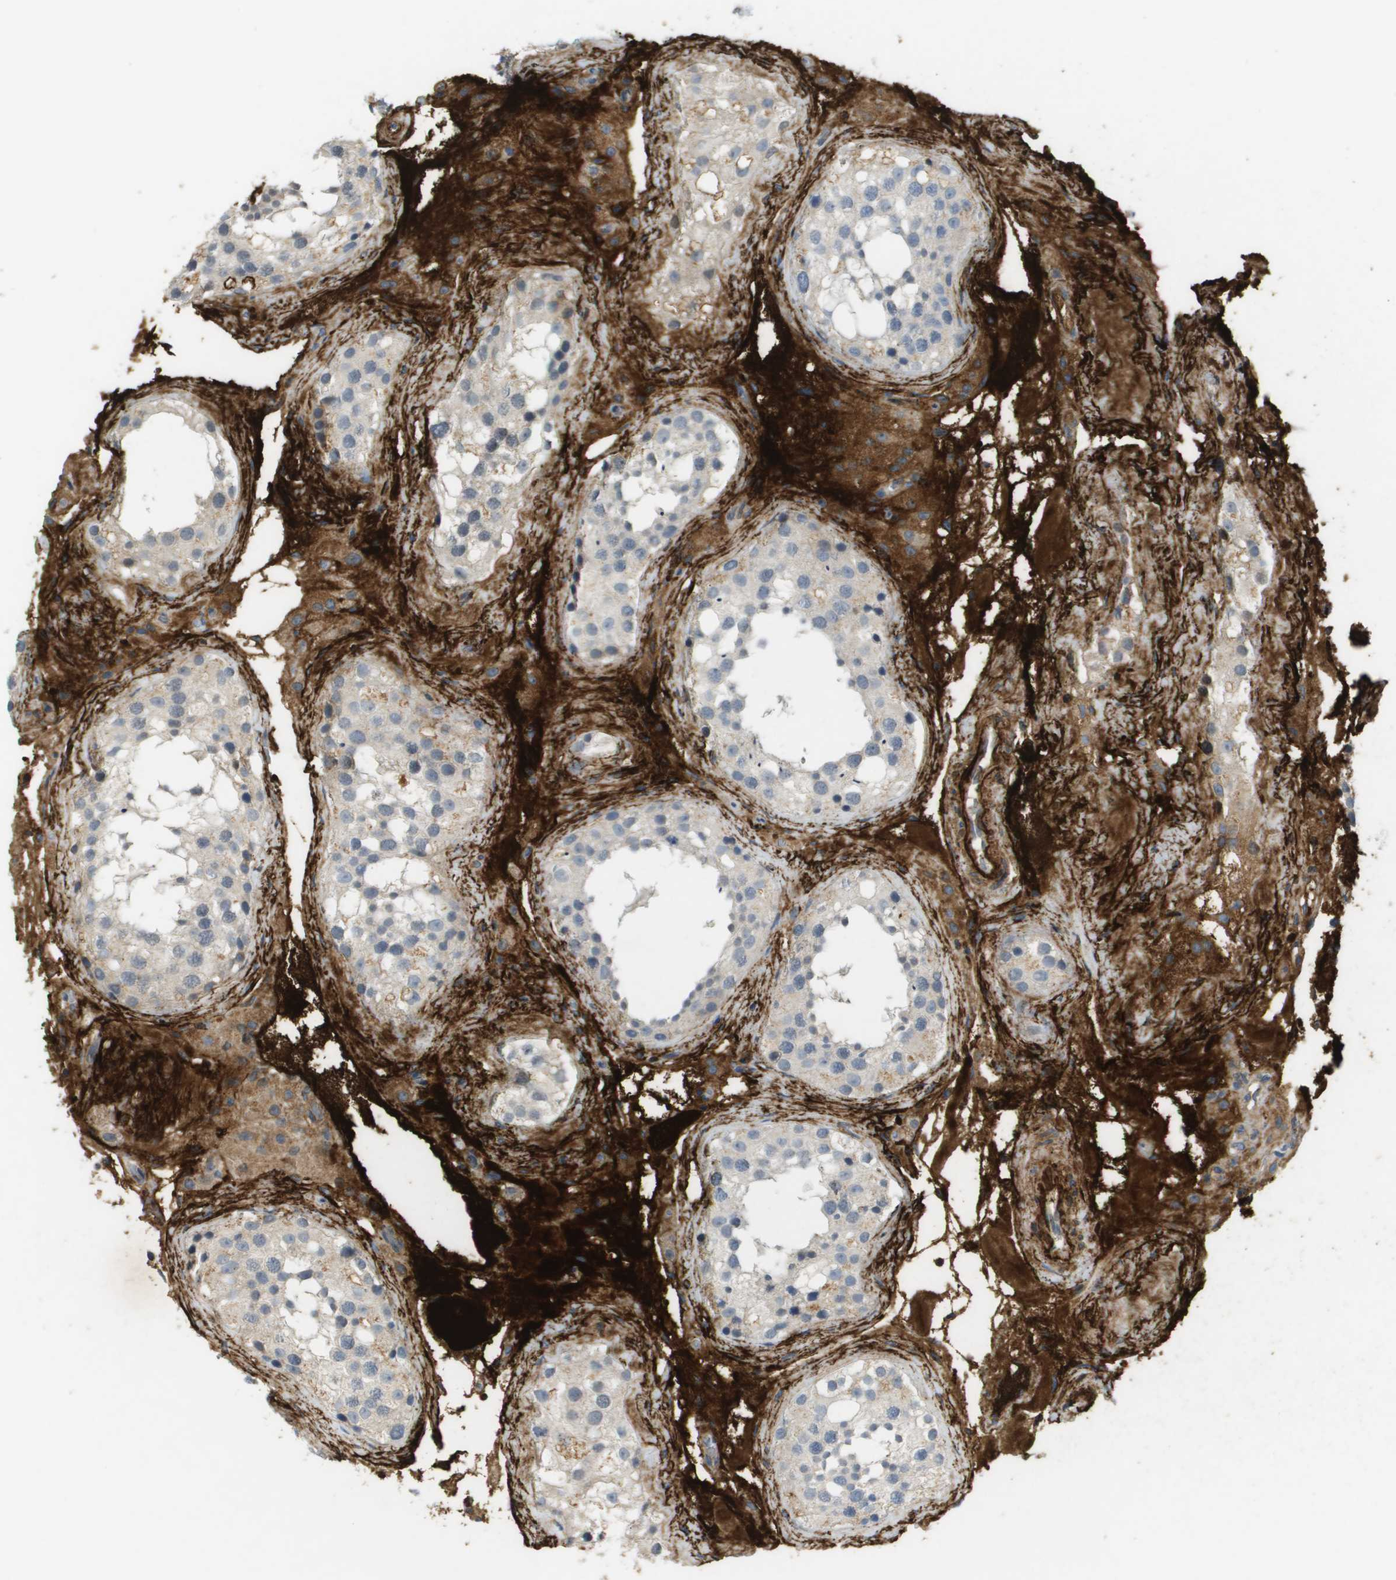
{"staining": {"intensity": "negative", "quantity": "none", "location": "none"}, "tissue": "testis", "cell_type": "Cells in seminiferous ducts", "image_type": "normal", "snomed": [{"axis": "morphology", "description": "Normal tissue, NOS"}, {"axis": "morphology", "description": "Seminoma, NOS"}, {"axis": "topography", "description": "Testis"}], "caption": "This micrograph is of normal testis stained with immunohistochemistry to label a protein in brown with the nuclei are counter-stained blue. There is no expression in cells in seminiferous ducts.", "gene": "VTN", "patient": {"sex": "male", "age": 71}}